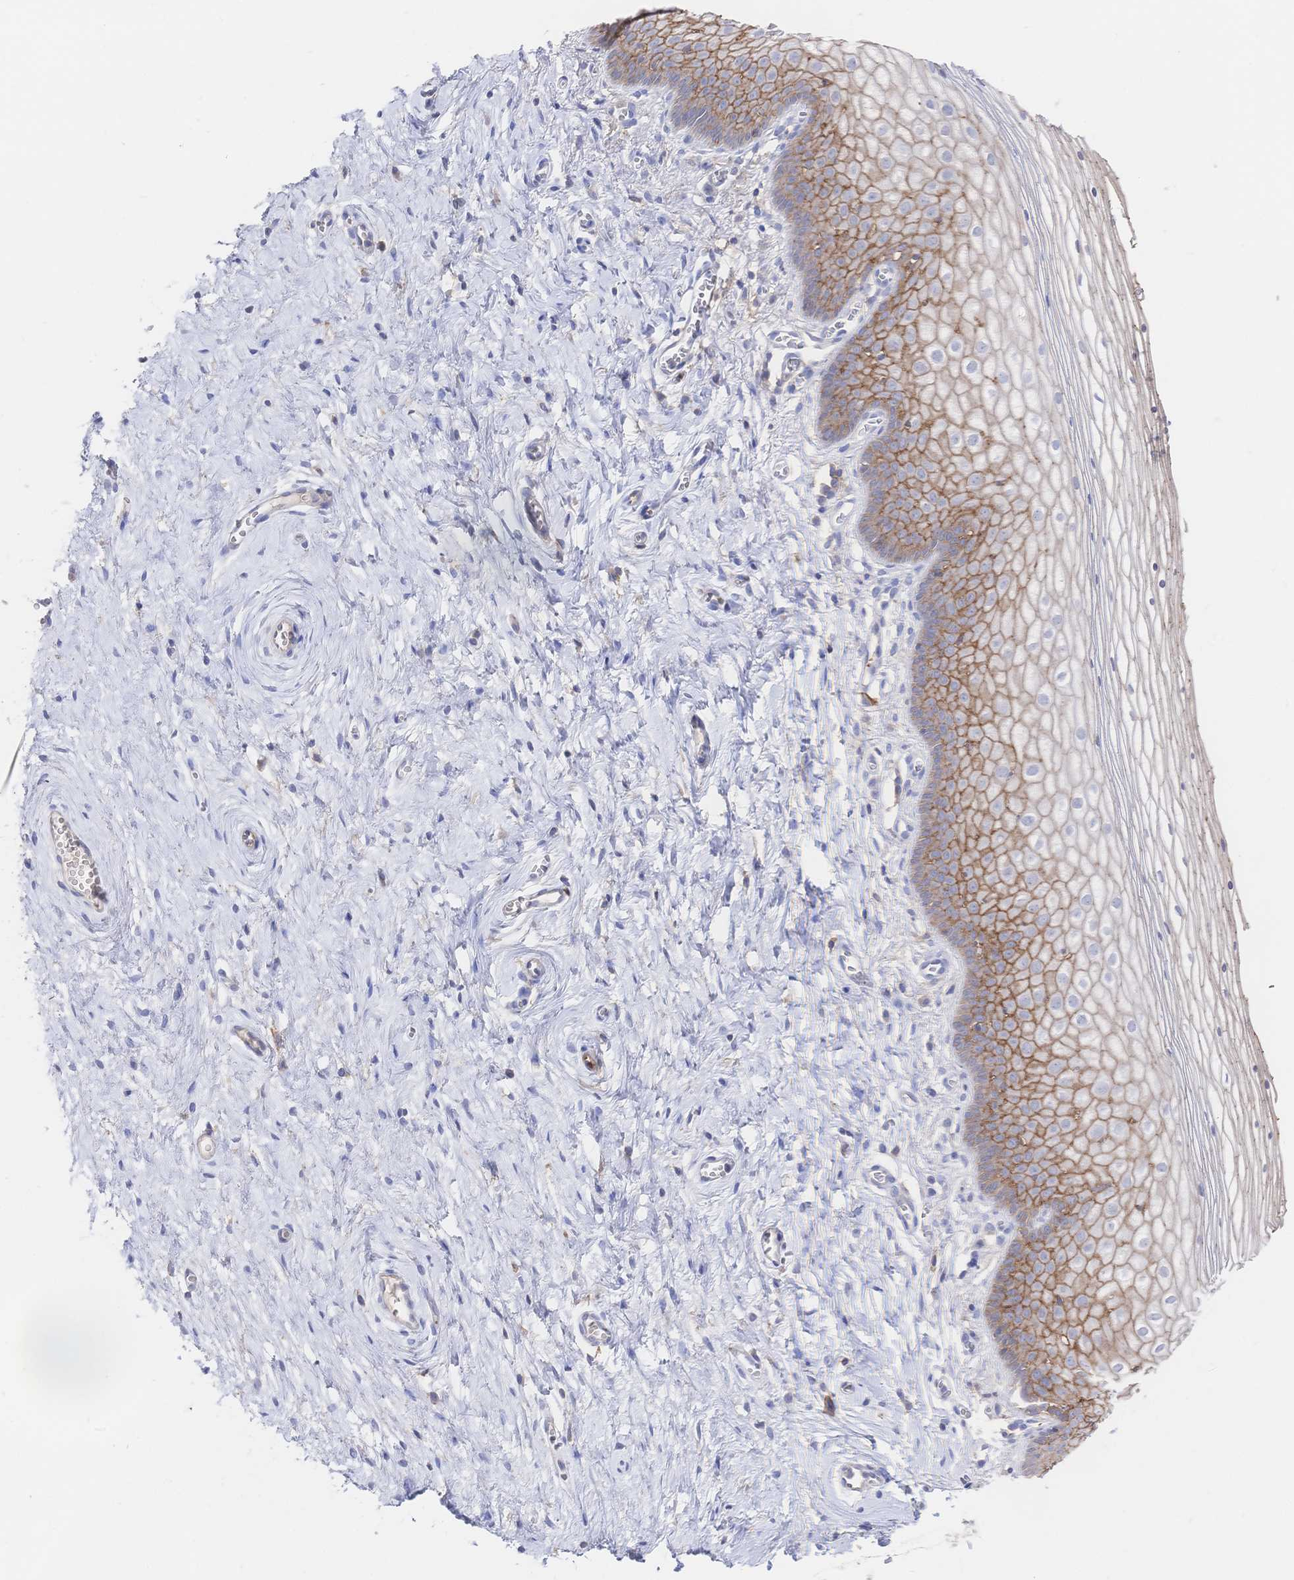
{"staining": {"intensity": "moderate", "quantity": ">75%", "location": "cytoplasmic/membranous"}, "tissue": "vagina", "cell_type": "Squamous epithelial cells", "image_type": "normal", "snomed": [{"axis": "morphology", "description": "Normal tissue, NOS"}, {"axis": "topography", "description": "Vagina"}], "caption": "This is a micrograph of IHC staining of benign vagina, which shows moderate staining in the cytoplasmic/membranous of squamous epithelial cells.", "gene": "F11R", "patient": {"sex": "female", "age": 56}}